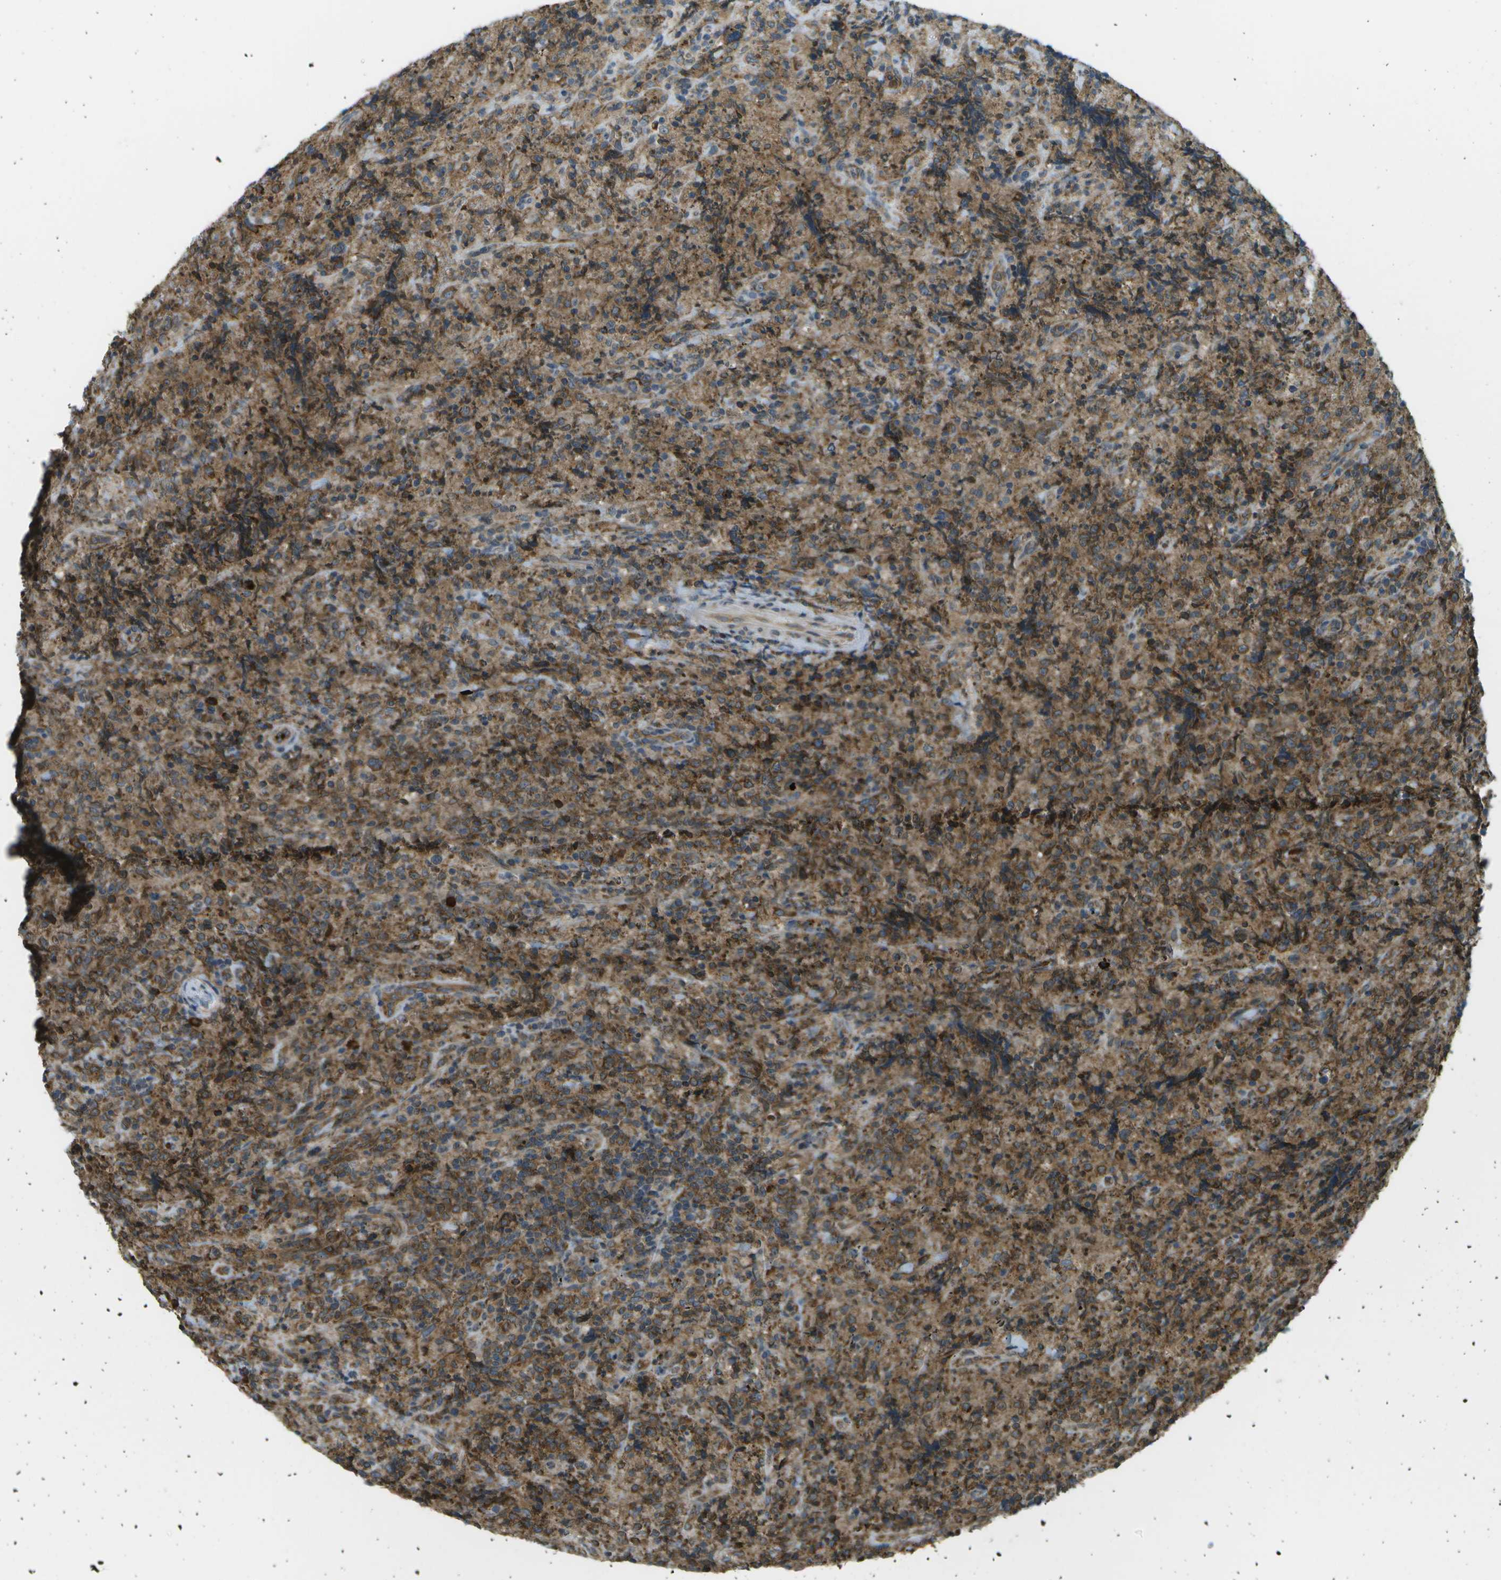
{"staining": {"intensity": "moderate", "quantity": ">75%", "location": "cytoplasmic/membranous"}, "tissue": "lymphoma", "cell_type": "Tumor cells", "image_type": "cancer", "snomed": [{"axis": "morphology", "description": "Malignant lymphoma, non-Hodgkin's type, High grade"}, {"axis": "topography", "description": "Tonsil"}], "caption": "The immunohistochemical stain shows moderate cytoplasmic/membranous positivity in tumor cells of high-grade malignant lymphoma, non-Hodgkin's type tissue. The protein is stained brown, and the nuclei are stained in blue (DAB IHC with brightfield microscopy, high magnification).", "gene": "USP30", "patient": {"sex": "female", "age": 36}}